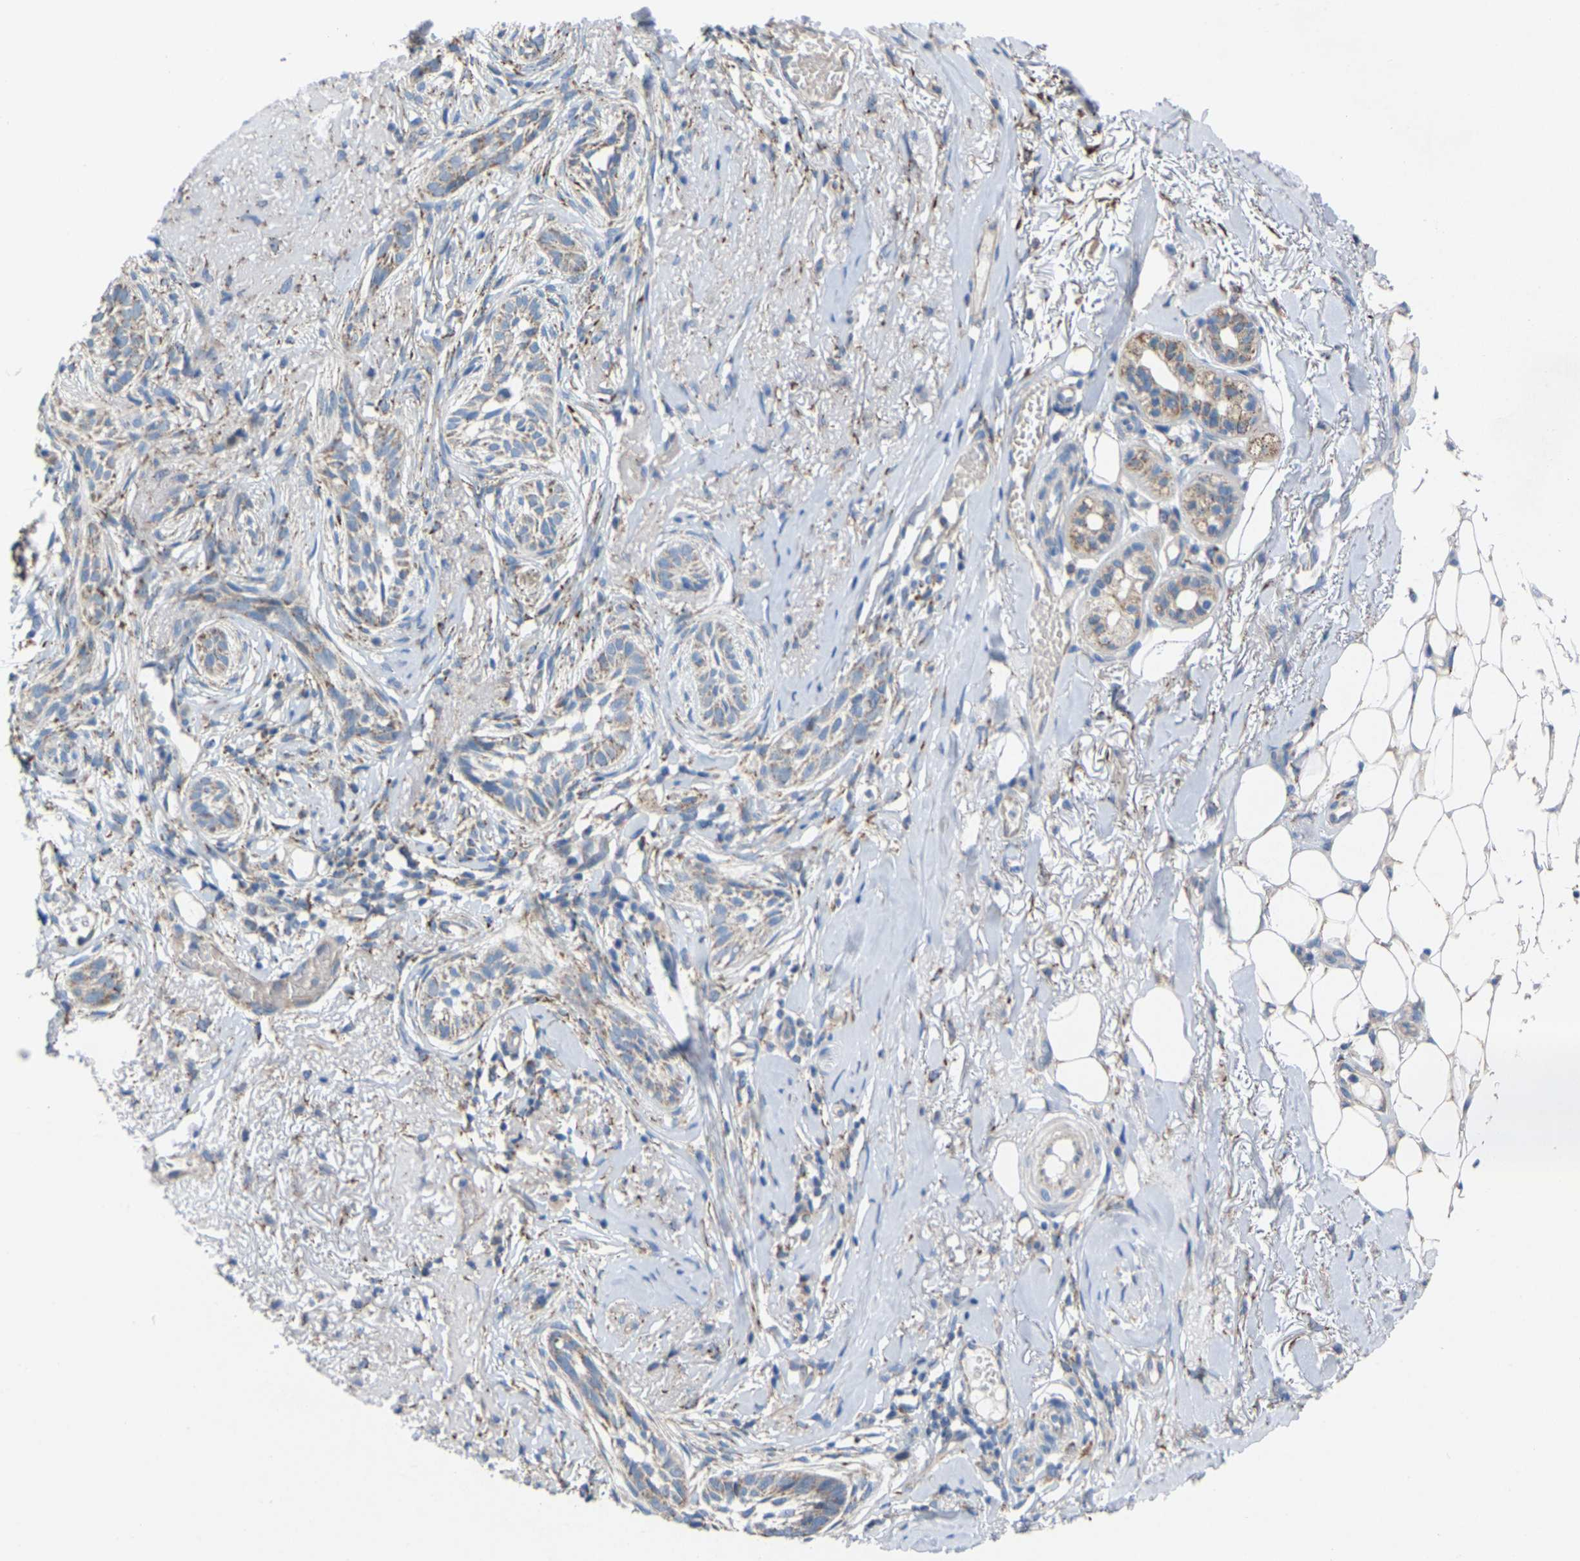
{"staining": {"intensity": "weak", "quantity": ">75%", "location": "cytoplasmic/membranous"}, "tissue": "skin cancer", "cell_type": "Tumor cells", "image_type": "cancer", "snomed": [{"axis": "morphology", "description": "Basal cell carcinoma"}, {"axis": "topography", "description": "Skin"}], "caption": "An immunohistochemistry photomicrograph of neoplastic tissue is shown. Protein staining in brown labels weak cytoplasmic/membranous positivity in skin cancer (basal cell carcinoma) within tumor cells. (Brightfield microscopy of DAB IHC at high magnification).", "gene": "BCL10", "patient": {"sex": "female", "age": 88}}